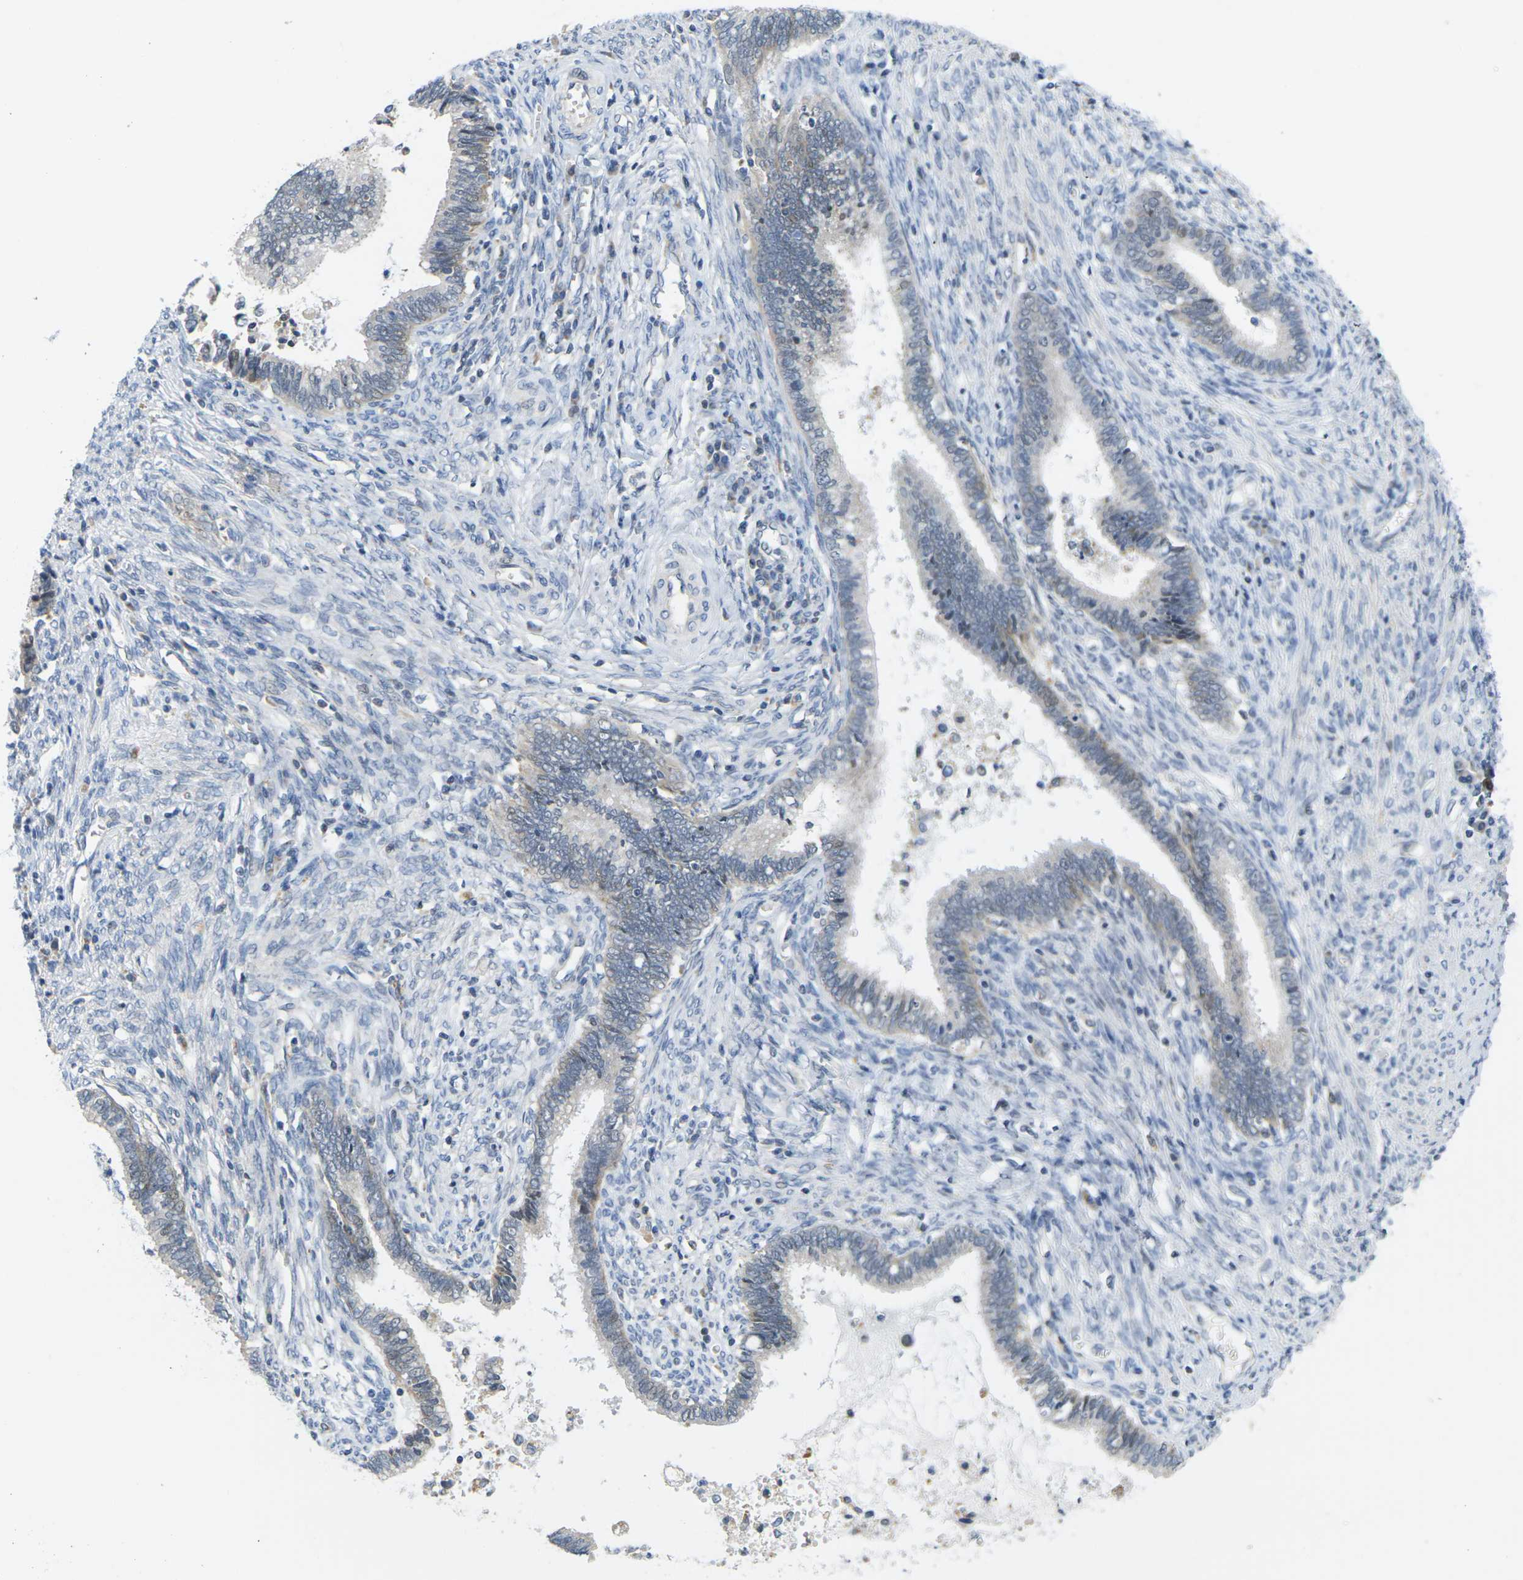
{"staining": {"intensity": "negative", "quantity": "none", "location": "none"}, "tissue": "cervical cancer", "cell_type": "Tumor cells", "image_type": "cancer", "snomed": [{"axis": "morphology", "description": "Adenocarcinoma, NOS"}, {"axis": "topography", "description": "Cervix"}], "caption": "Human cervical cancer stained for a protein using immunohistochemistry (IHC) shows no staining in tumor cells.", "gene": "OTOF", "patient": {"sex": "female", "age": 44}}